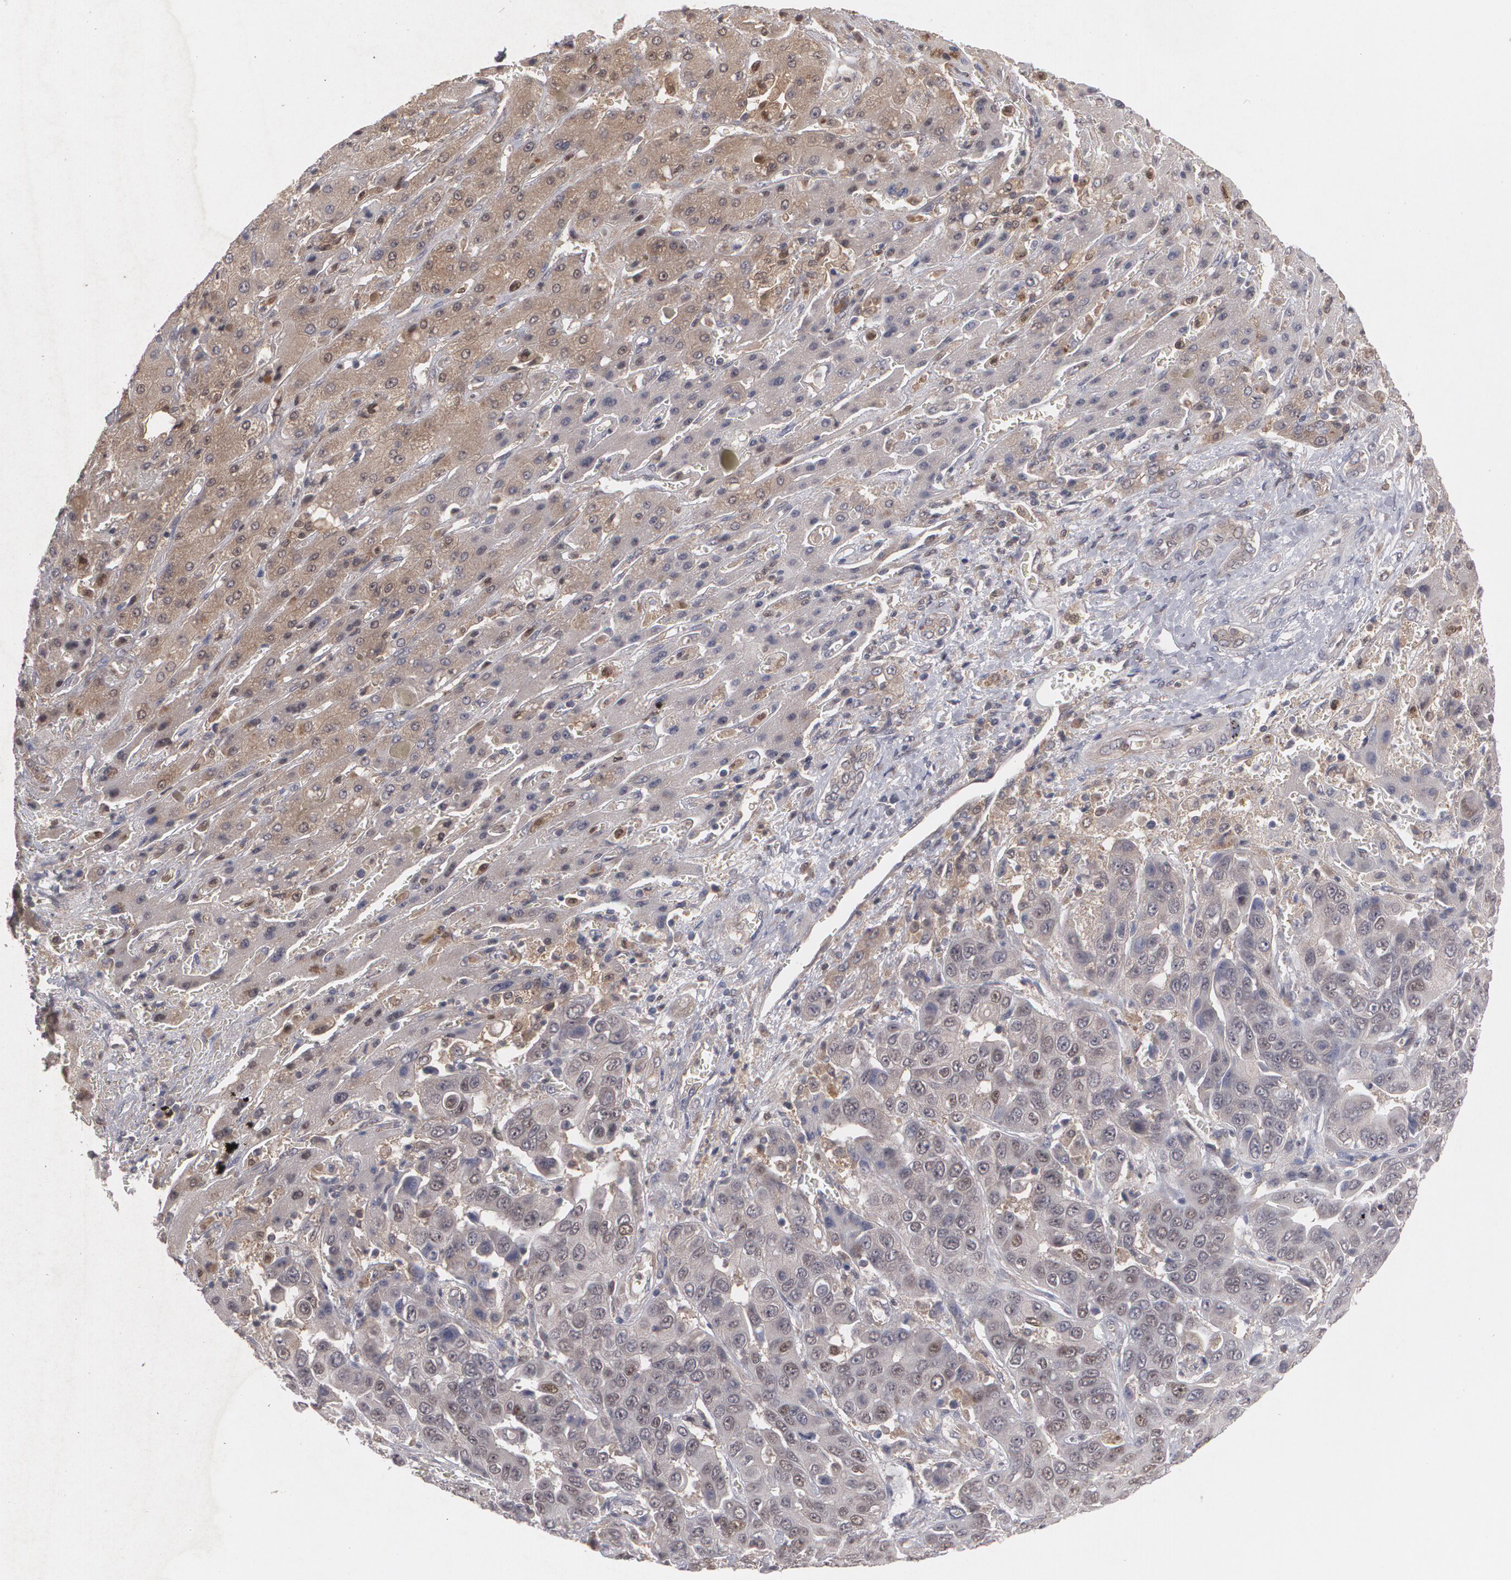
{"staining": {"intensity": "weak", "quantity": "25%-75%", "location": "cytoplasmic/membranous"}, "tissue": "liver cancer", "cell_type": "Tumor cells", "image_type": "cancer", "snomed": [{"axis": "morphology", "description": "Cholangiocarcinoma"}, {"axis": "topography", "description": "Liver"}], "caption": "There is low levels of weak cytoplasmic/membranous expression in tumor cells of liver cancer, as demonstrated by immunohistochemical staining (brown color).", "gene": "HTT", "patient": {"sex": "female", "age": 52}}